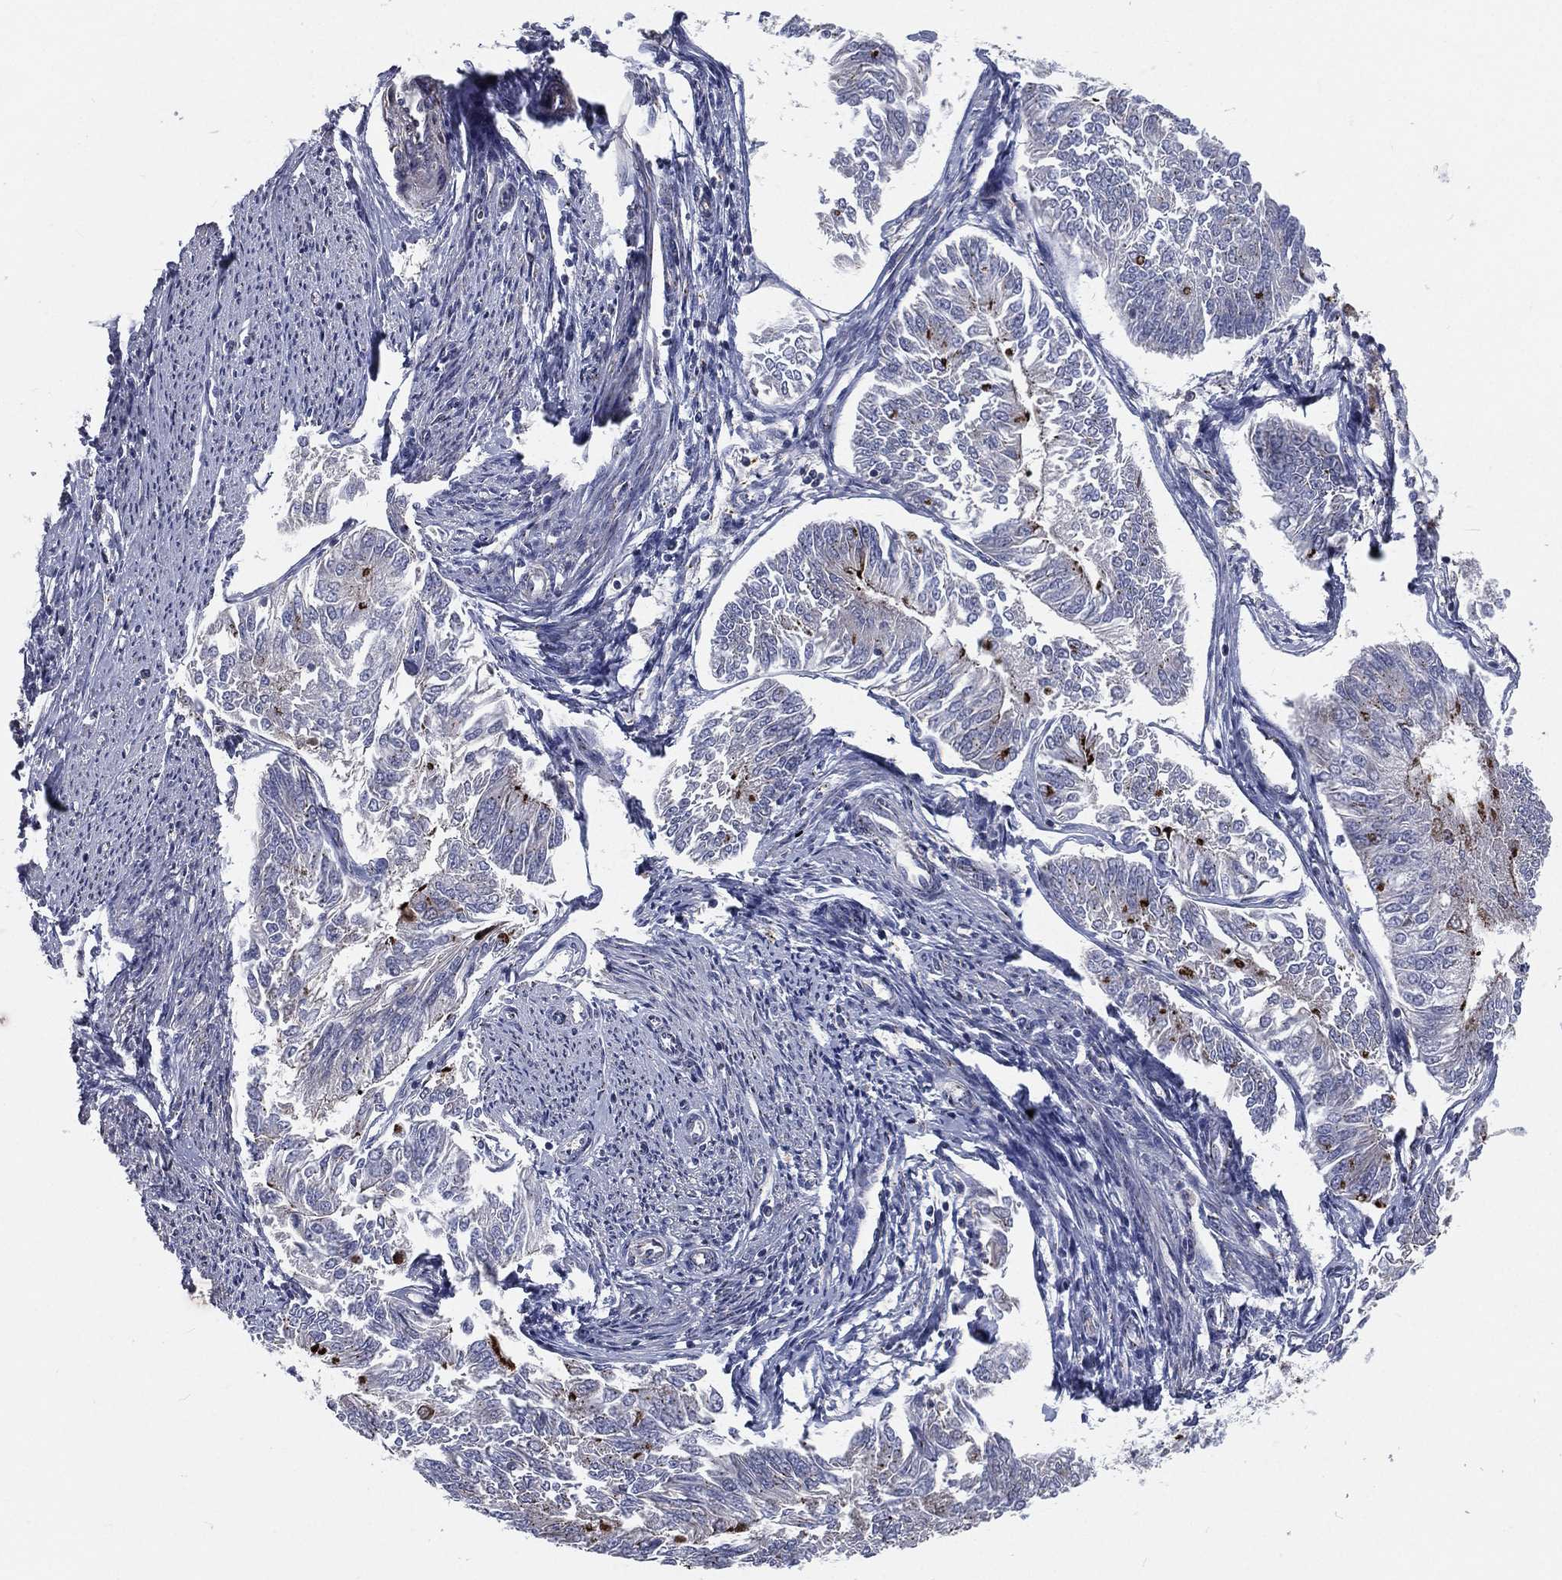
{"staining": {"intensity": "strong", "quantity": "<25%", "location": "cytoplasmic/membranous"}, "tissue": "endometrial cancer", "cell_type": "Tumor cells", "image_type": "cancer", "snomed": [{"axis": "morphology", "description": "Adenocarcinoma, NOS"}, {"axis": "topography", "description": "Endometrium"}], "caption": "Protein expression analysis of human endometrial cancer reveals strong cytoplasmic/membranous positivity in about <25% of tumor cells.", "gene": "CROCC", "patient": {"sex": "female", "age": 58}}